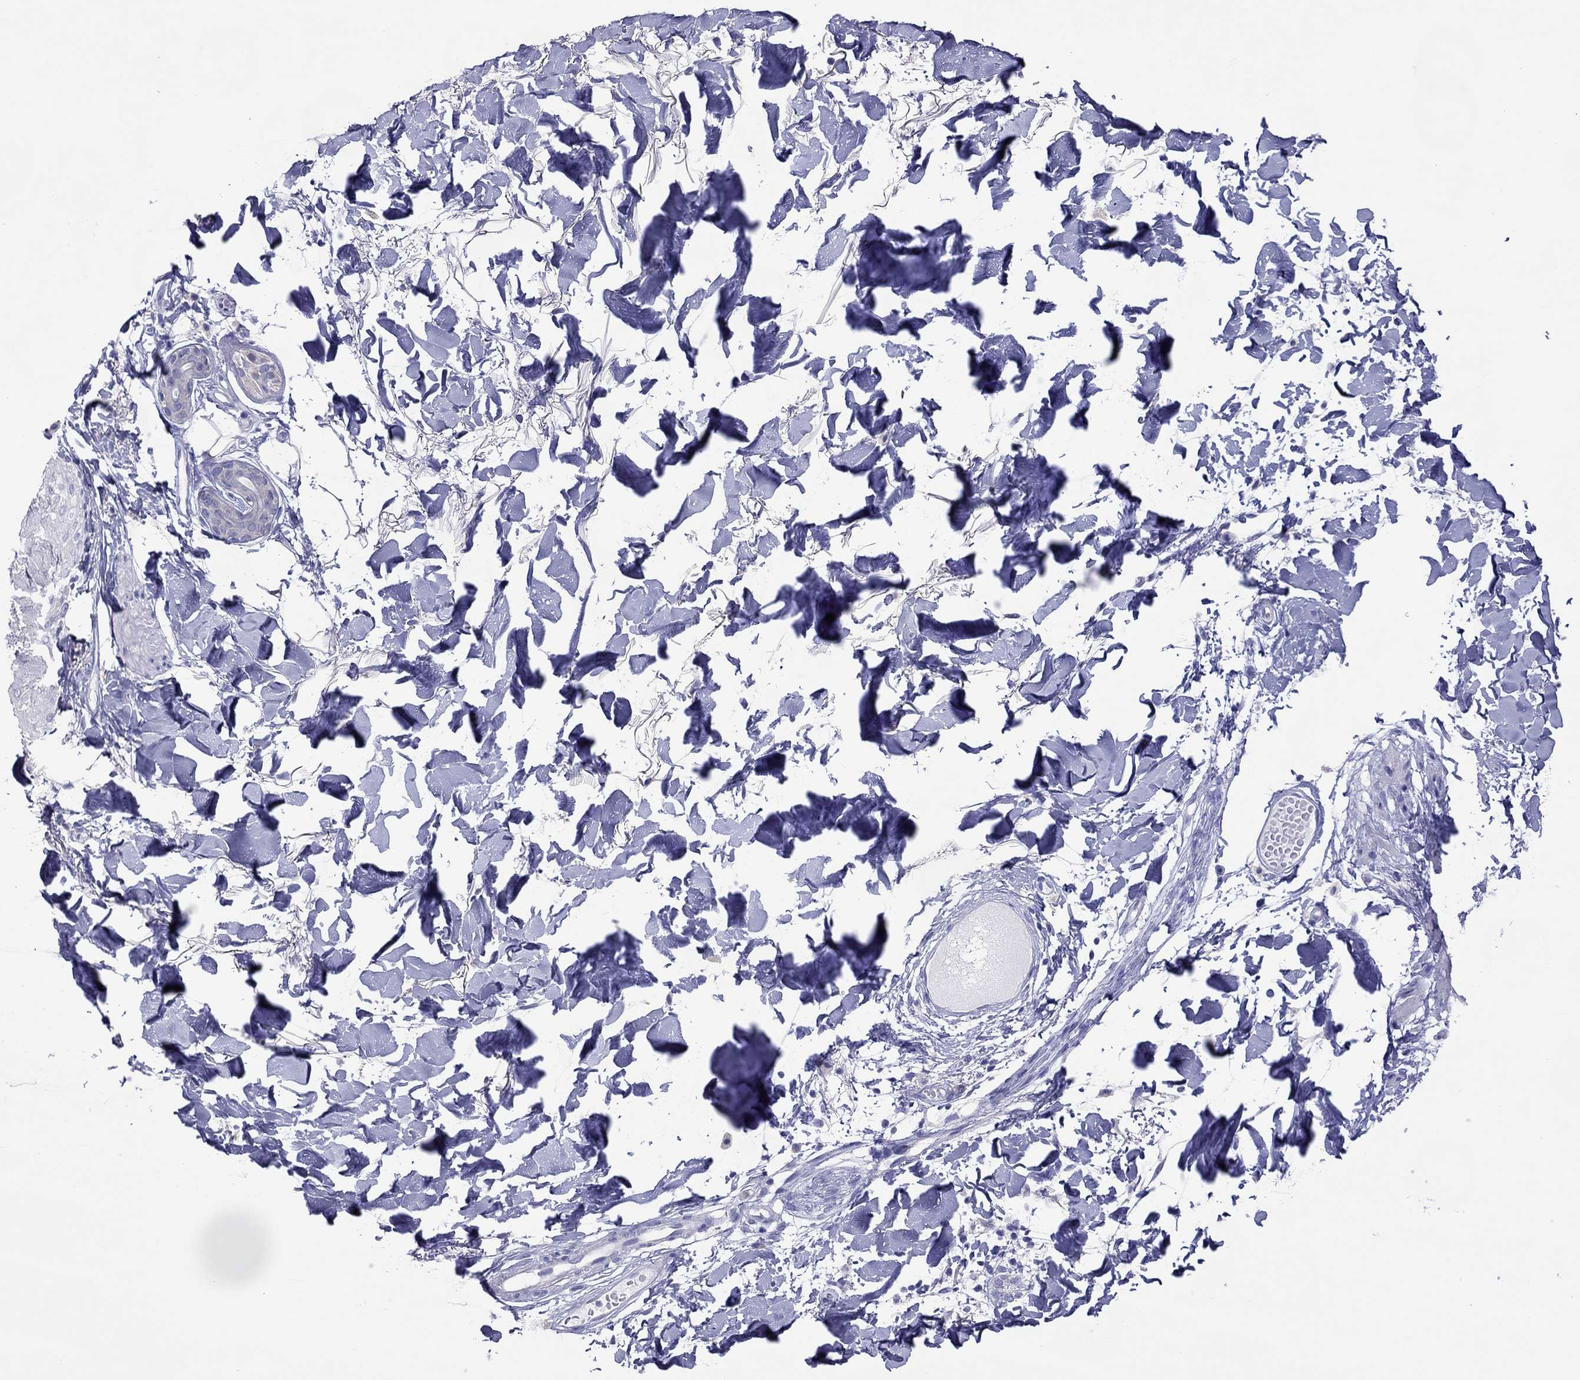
{"staining": {"intensity": "negative", "quantity": "none", "location": "none"}, "tissue": "skin cancer", "cell_type": "Tumor cells", "image_type": "cancer", "snomed": [{"axis": "morphology", "description": "Normal tissue, NOS"}, {"axis": "morphology", "description": "Basal cell carcinoma"}, {"axis": "topography", "description": "Skin"}], "caption": "Tumor cells are negative for brown protein staining in skin cancer.", "gene": "COL9A1", "patient": {"sex": "male", "age": 84}}